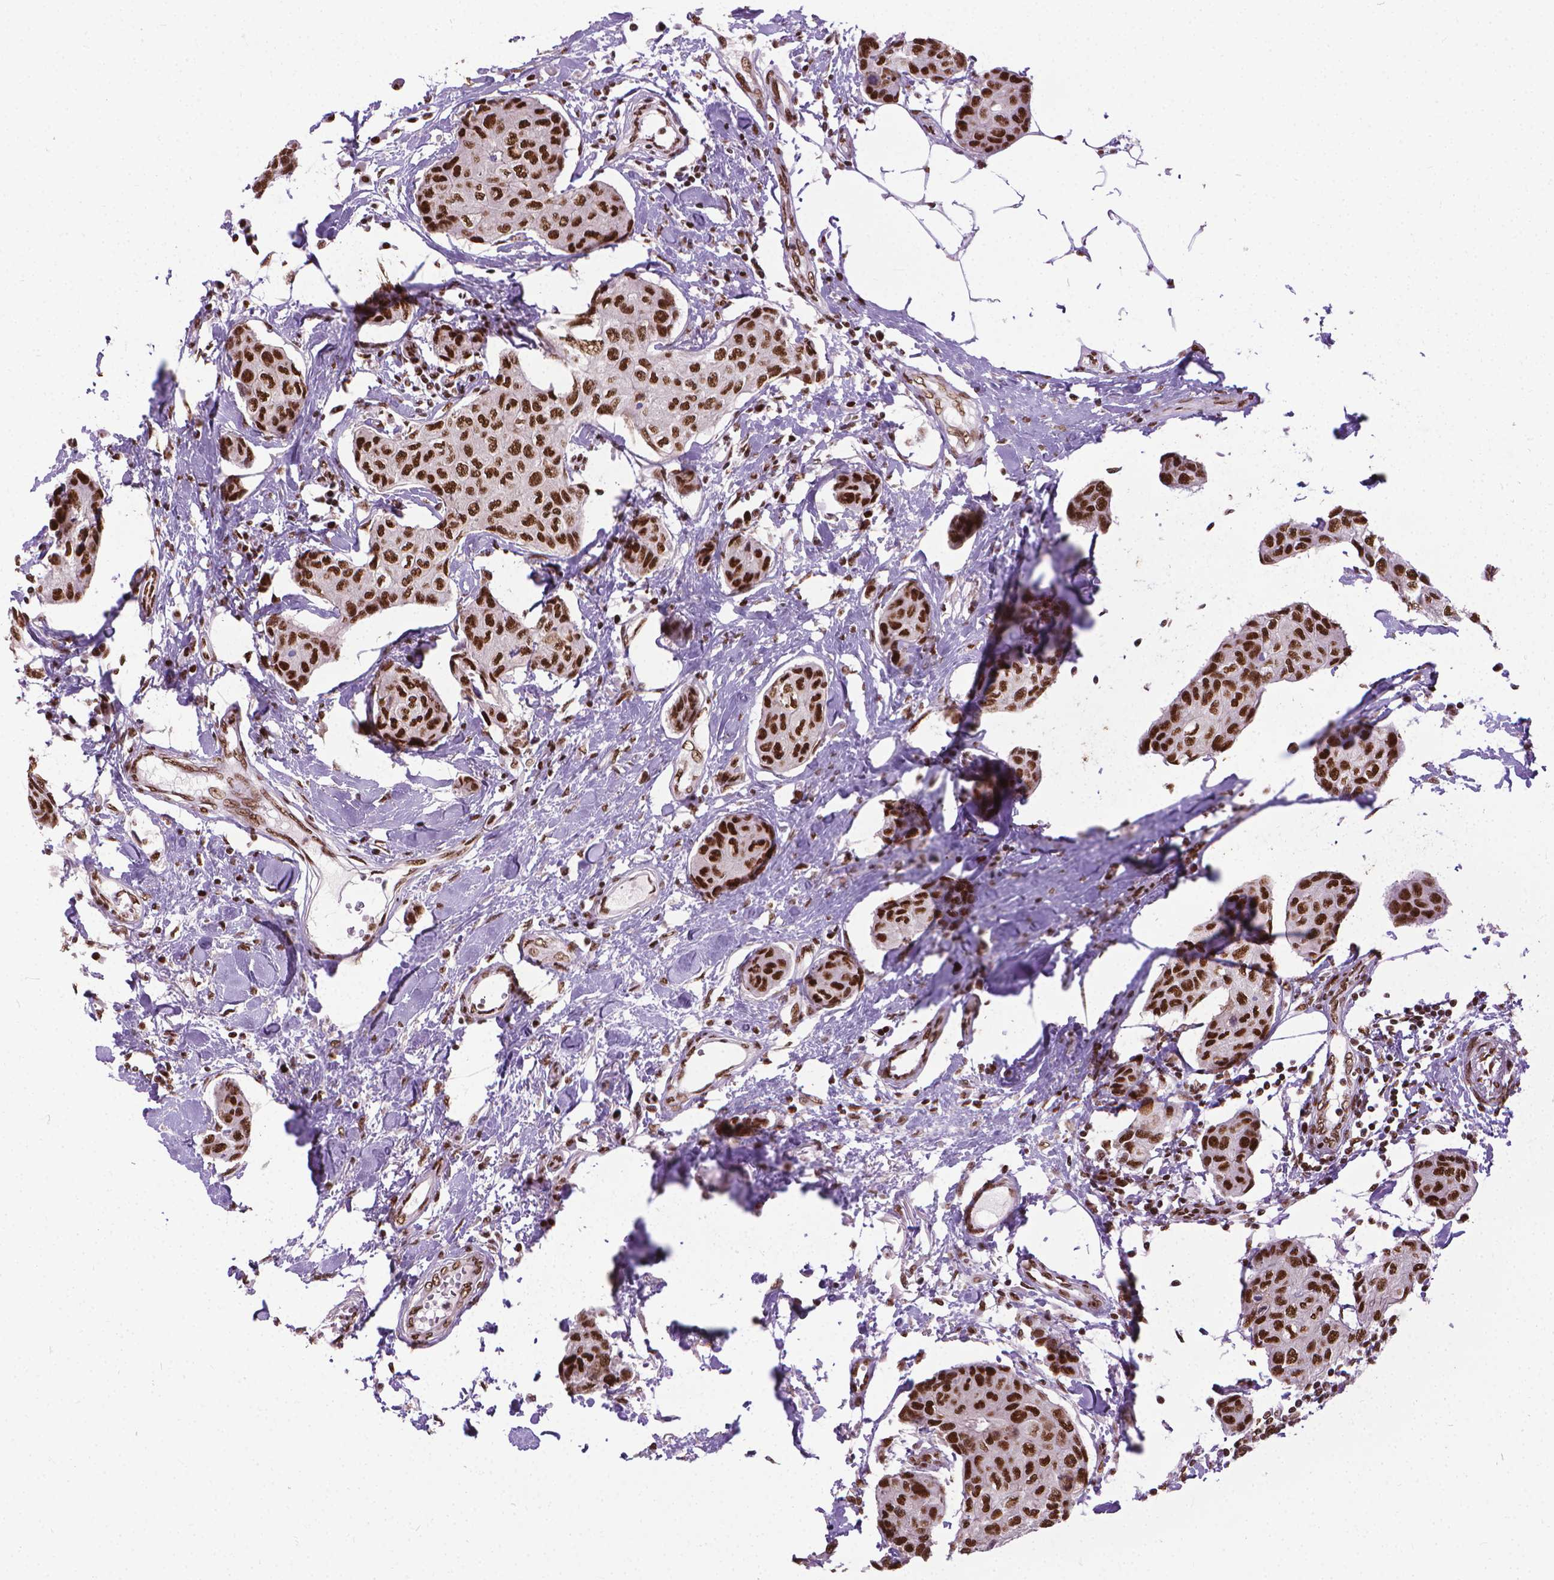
{"staining": {"intensity": "strong", "quantity": ">75%", "location": "nuclear"}, "tissue": "breast cancer", "cell_type": "Tumor cells", "image_type": "cancer", "snomed": [{"axis": "morphology", "description": "Duct carcinoma"}, {"axis": "topography", "description": "Breast"}], "caption": "Tumor cells demonstrate strong nuclear positivity in about >75% of cells in breast infiltrating ductal carcinoma.", "gene": "AKAP8", "patient": {"sex": "female", "age": 80}}